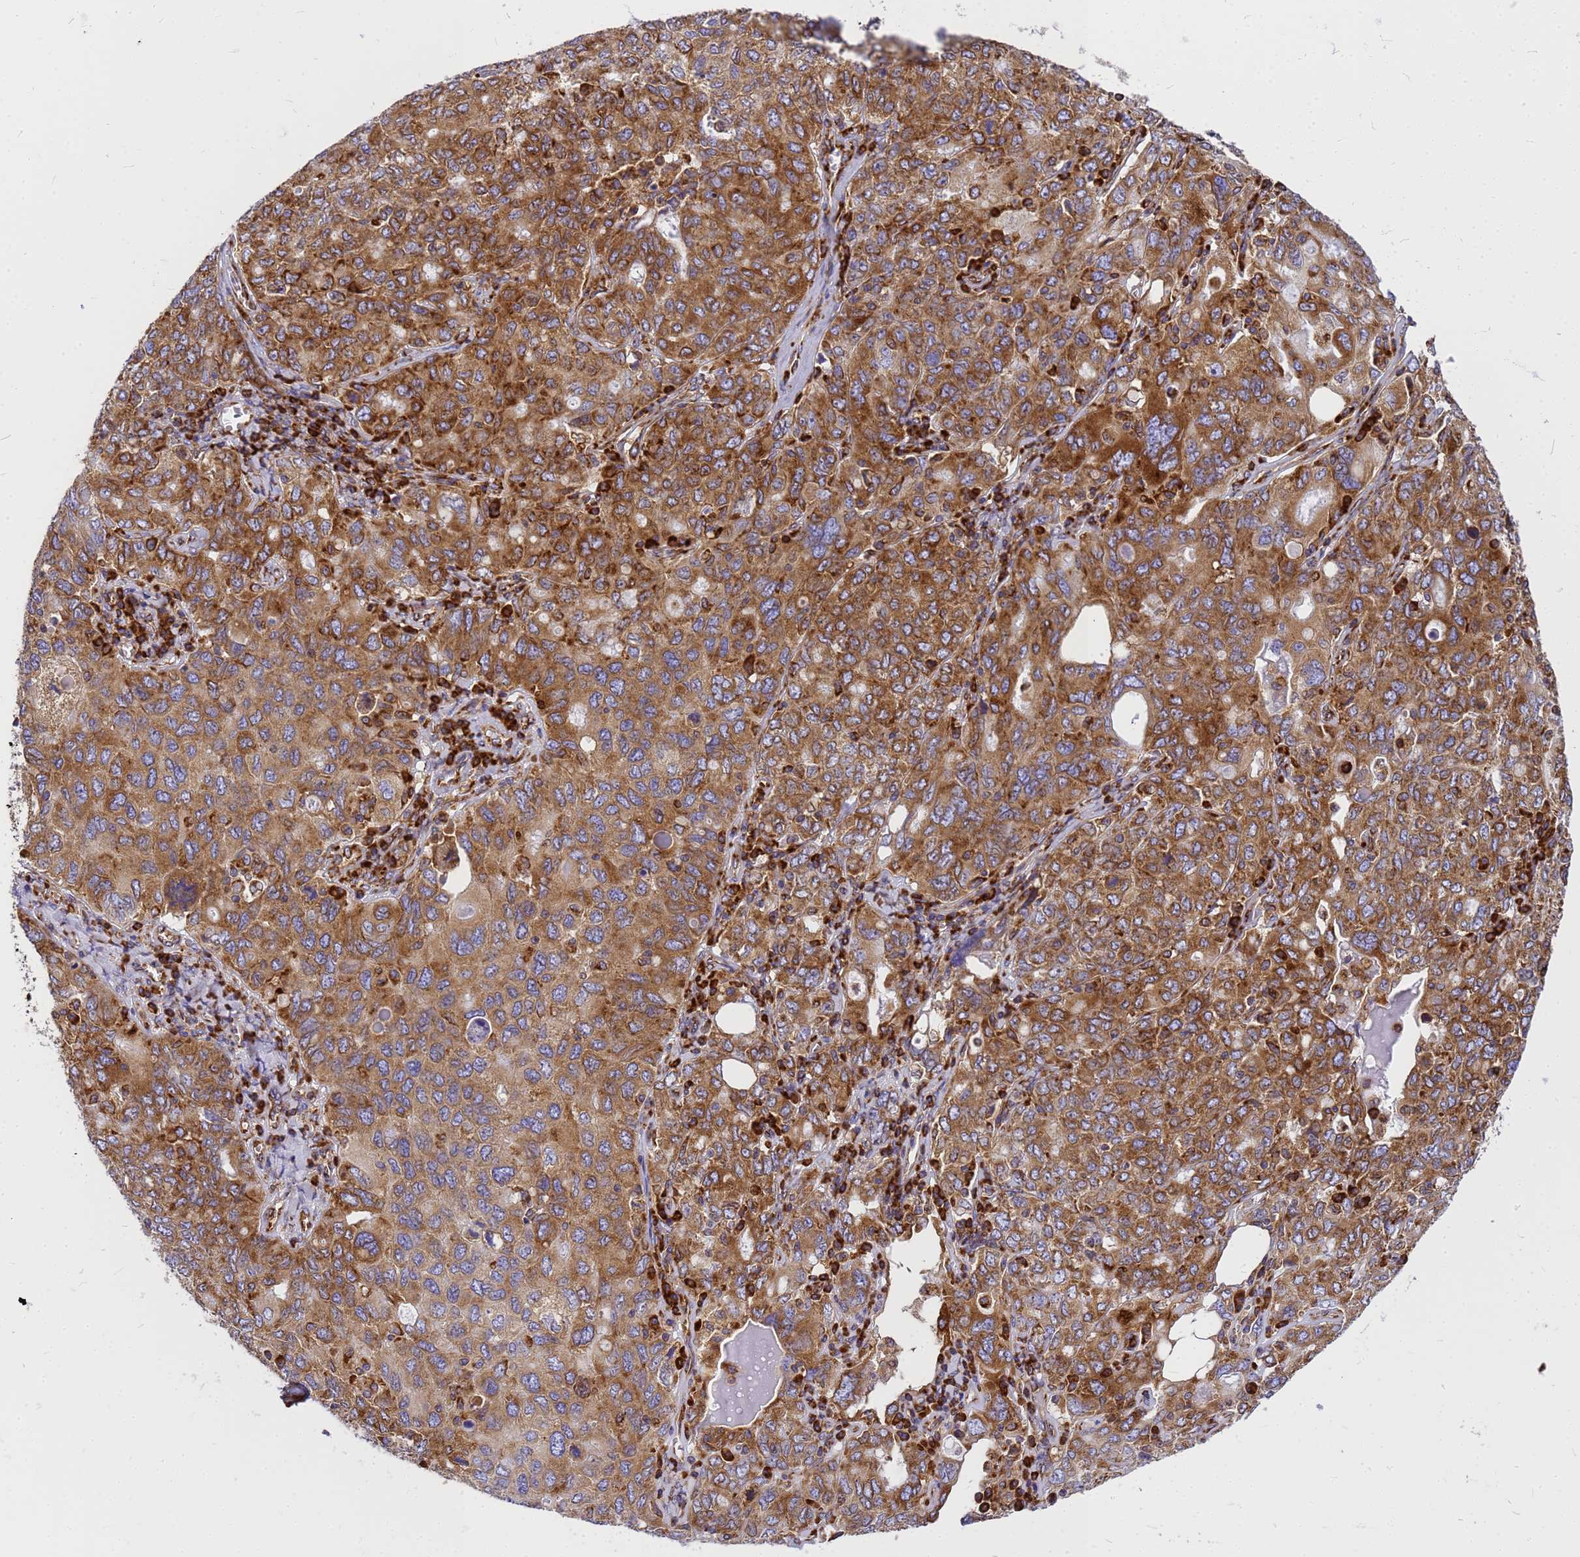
{"staining": {"intensity": "strong", "quantity": ">75%", "location": "cytoplasmic/membranous"}, "tissue": "ovarian cancer", "cell_type": "Tumor cells", "image_type": "cancer", "snomed": [{"axis": "morphology", "description": "Carcinoma, endometroid"}, {"axis": "topography", "description": "Ovary"}], "caption": "Immunohistochemistry of ovarian cancer (endometroid carcinoma) exhibits high levels of strong cytoplasmic/membranous expression in about >75% of tumor cells.", "gene": "EEF1D", "patient": {"sex": "female", "age": 62}}